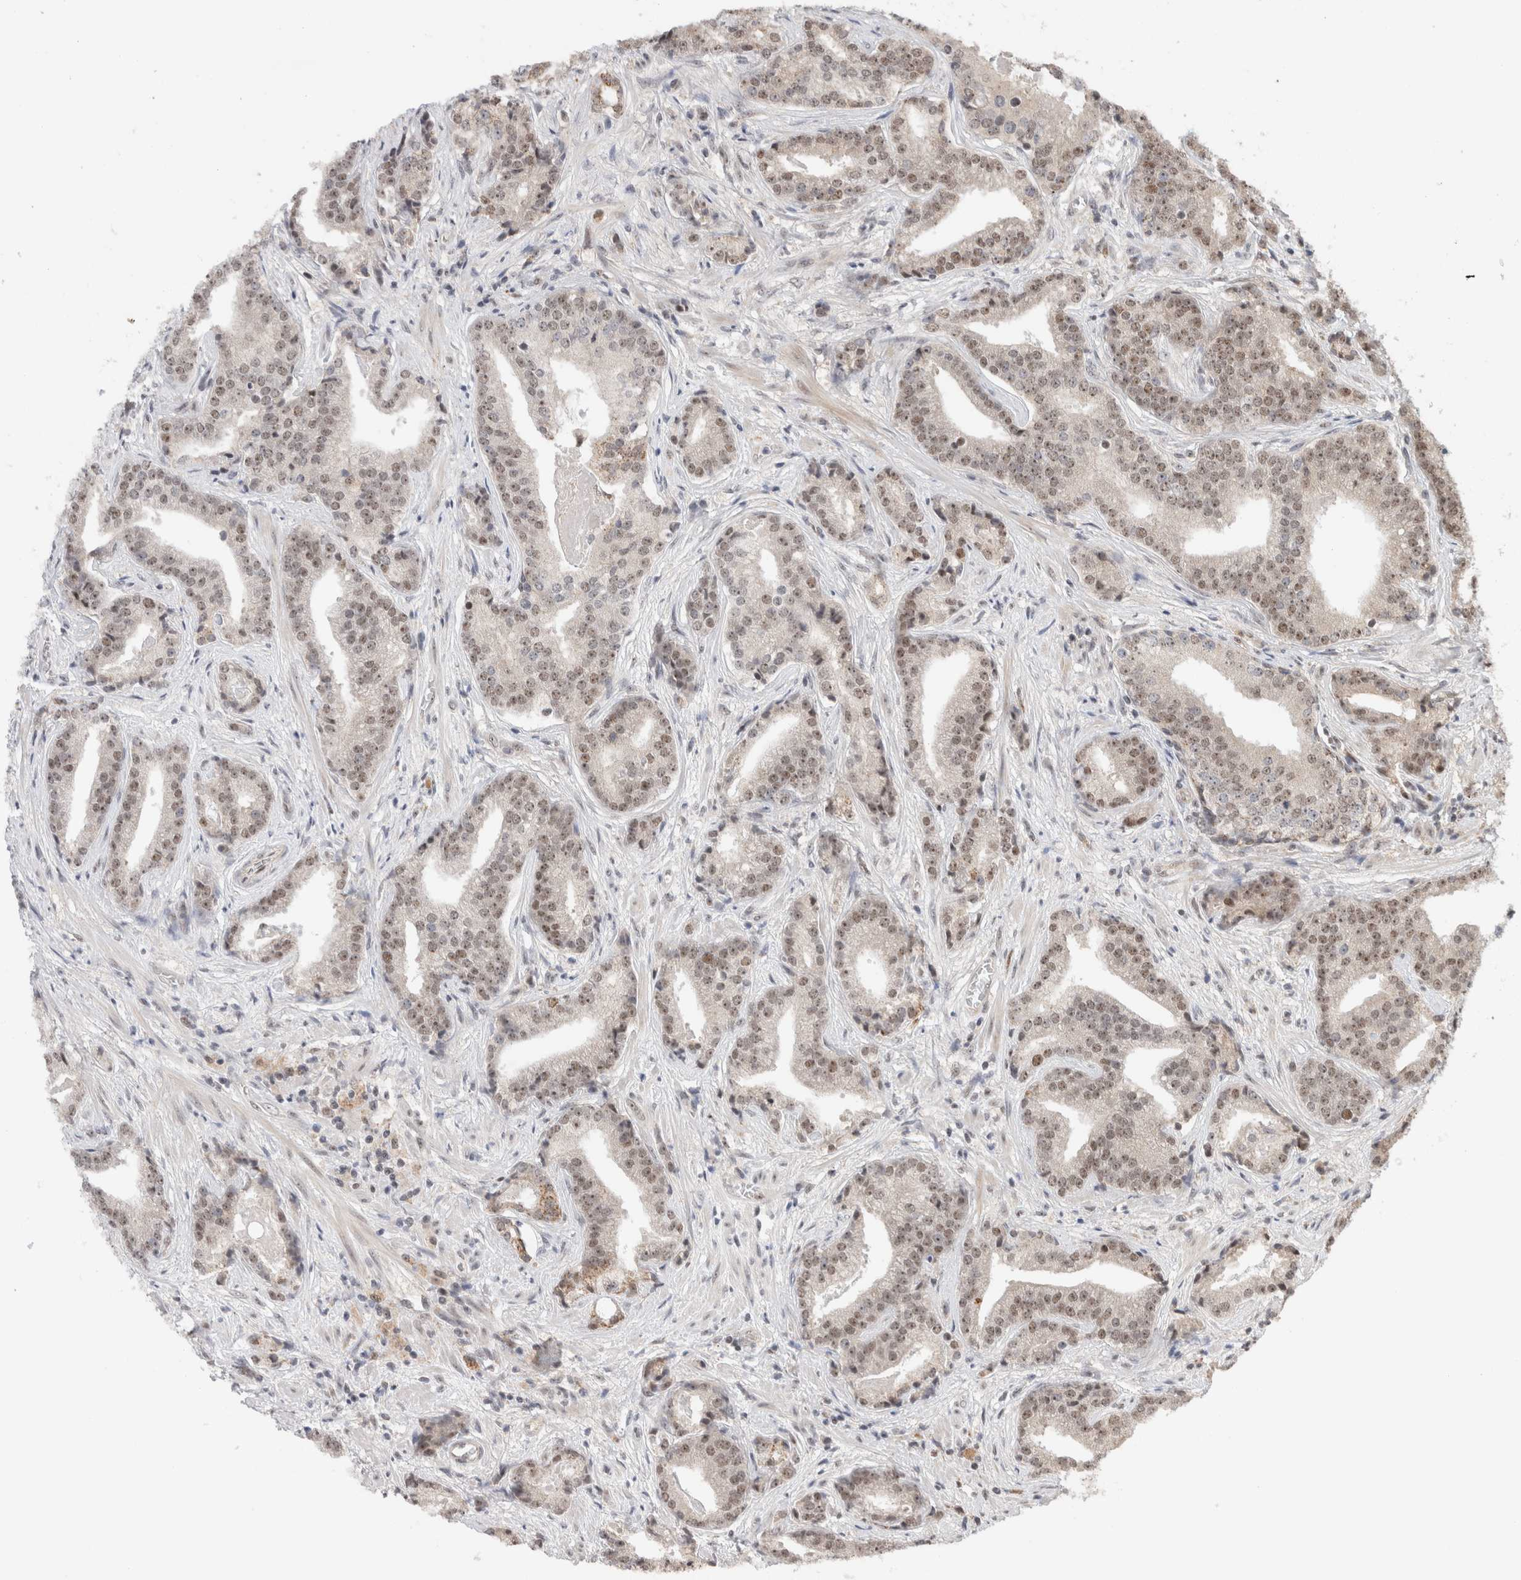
{"staining": {"intensity": "weak", "quantity": "25%-75%", "location": "nuclear"}, "tissue": "prostate cancer", "cell_type": "Tumor cells", "image_type": "cancer", "snomed": [{"axis": "morphology", "description": "Adenocarcinoma, Low grade"}, {"axis": "topography", "description": "Prostate"}], "caption": "A low amount of weak nuclear expression is present in about 25%-75% of tumor cells in prostate low-grade adenocarcinoma tissue.", "gene": "MPHOSPH6", "patient": {"sex": "male", "age": 67}}